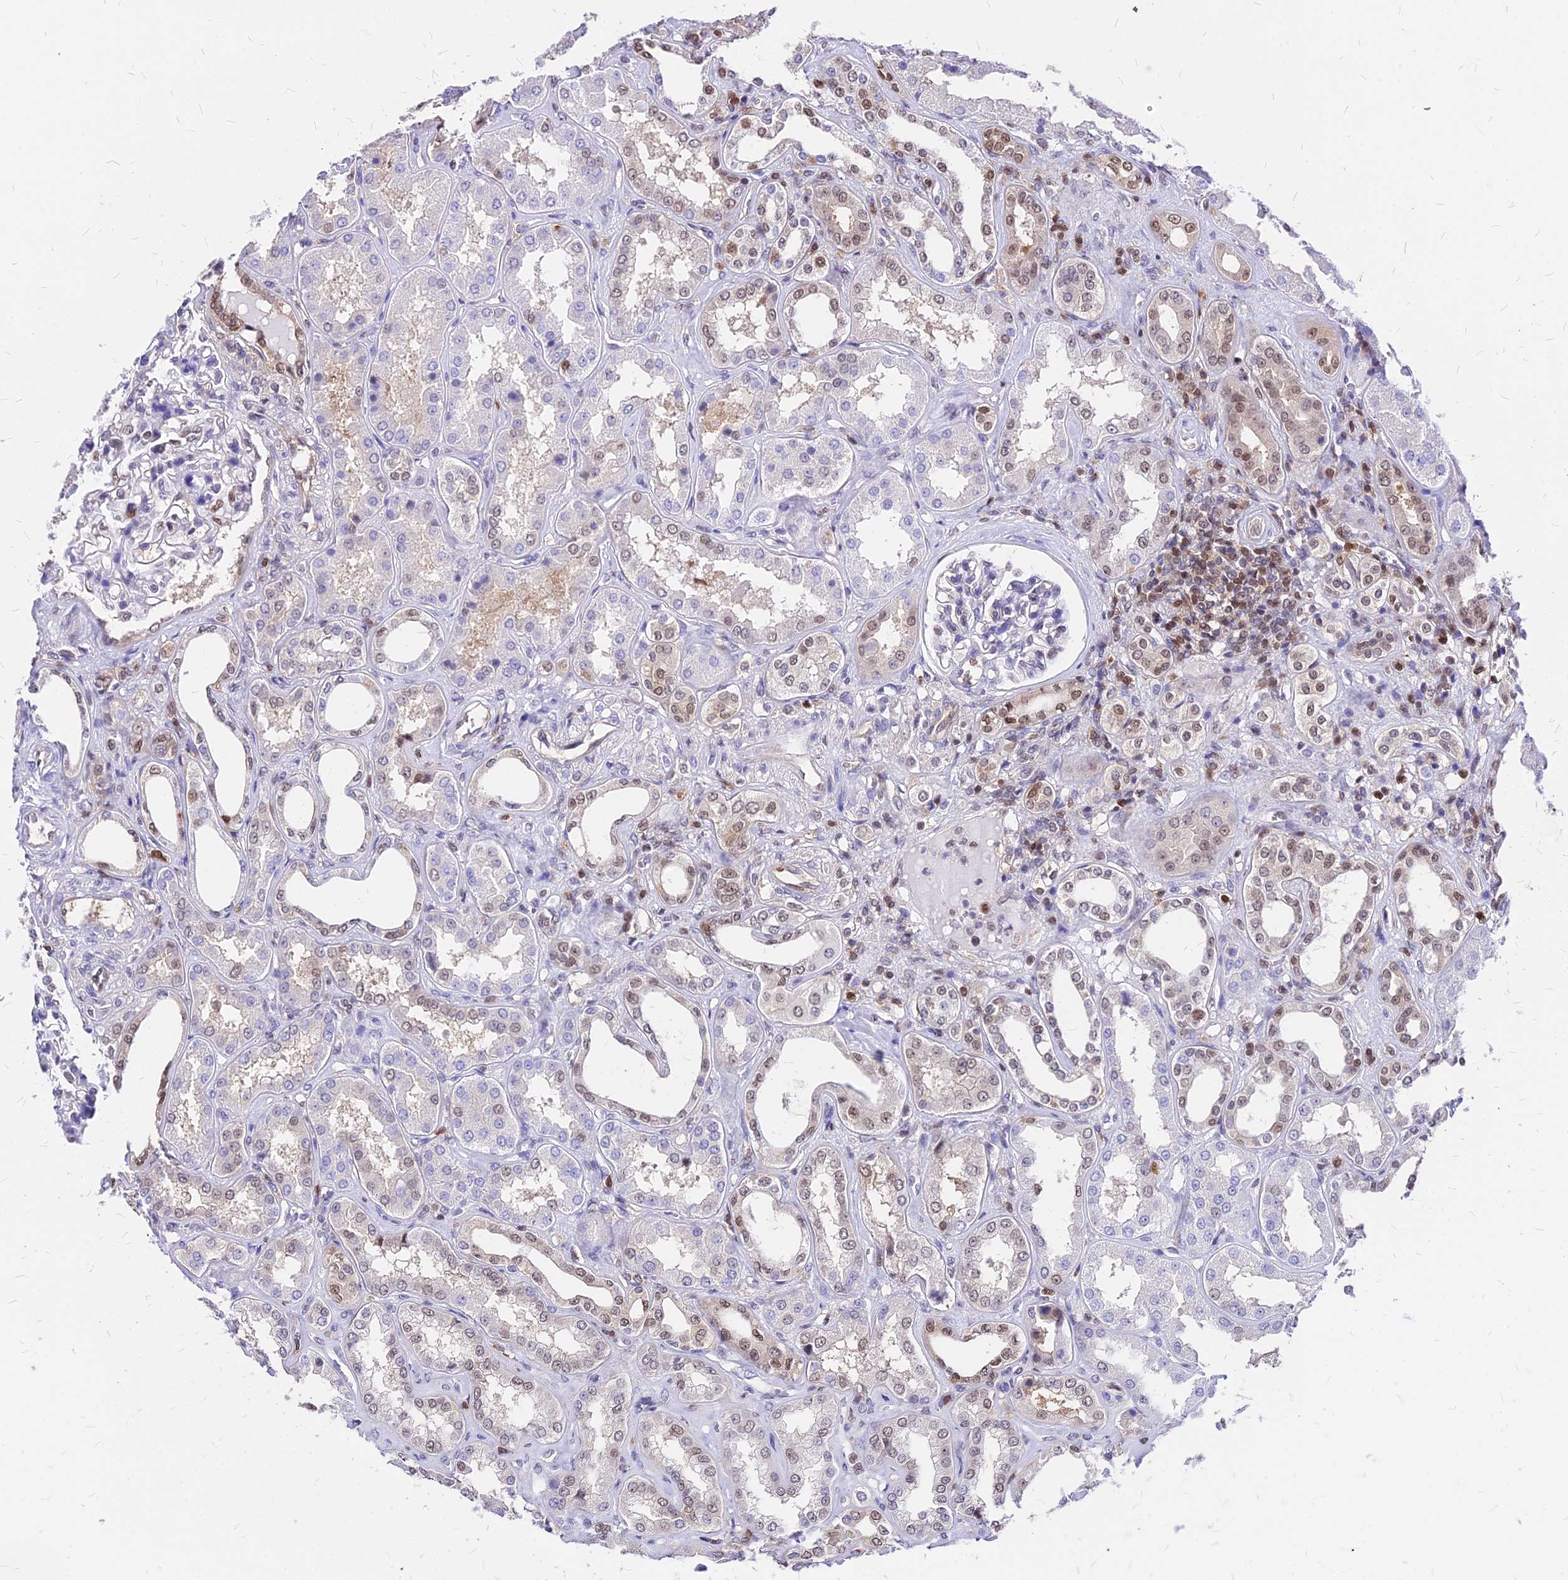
{"staining": {"intensity": "moderate", "quantity": "<25%", "location": "nuclear"}, "tissue": "kidney", "cell_type": "Cells in glomeruli", "image_type": "normal", "snomed": [{"axis": "morphology", "description": "Normal tissue, NOS"}, {"axis": "topography", "description": "Kidney"}], "caption": "Benign kidney demonstrates moderate nuclear expression in about <25% of cells in glomeruli.", "gene": "PAXX", "patient": {"sex": "female", "age": 56}}